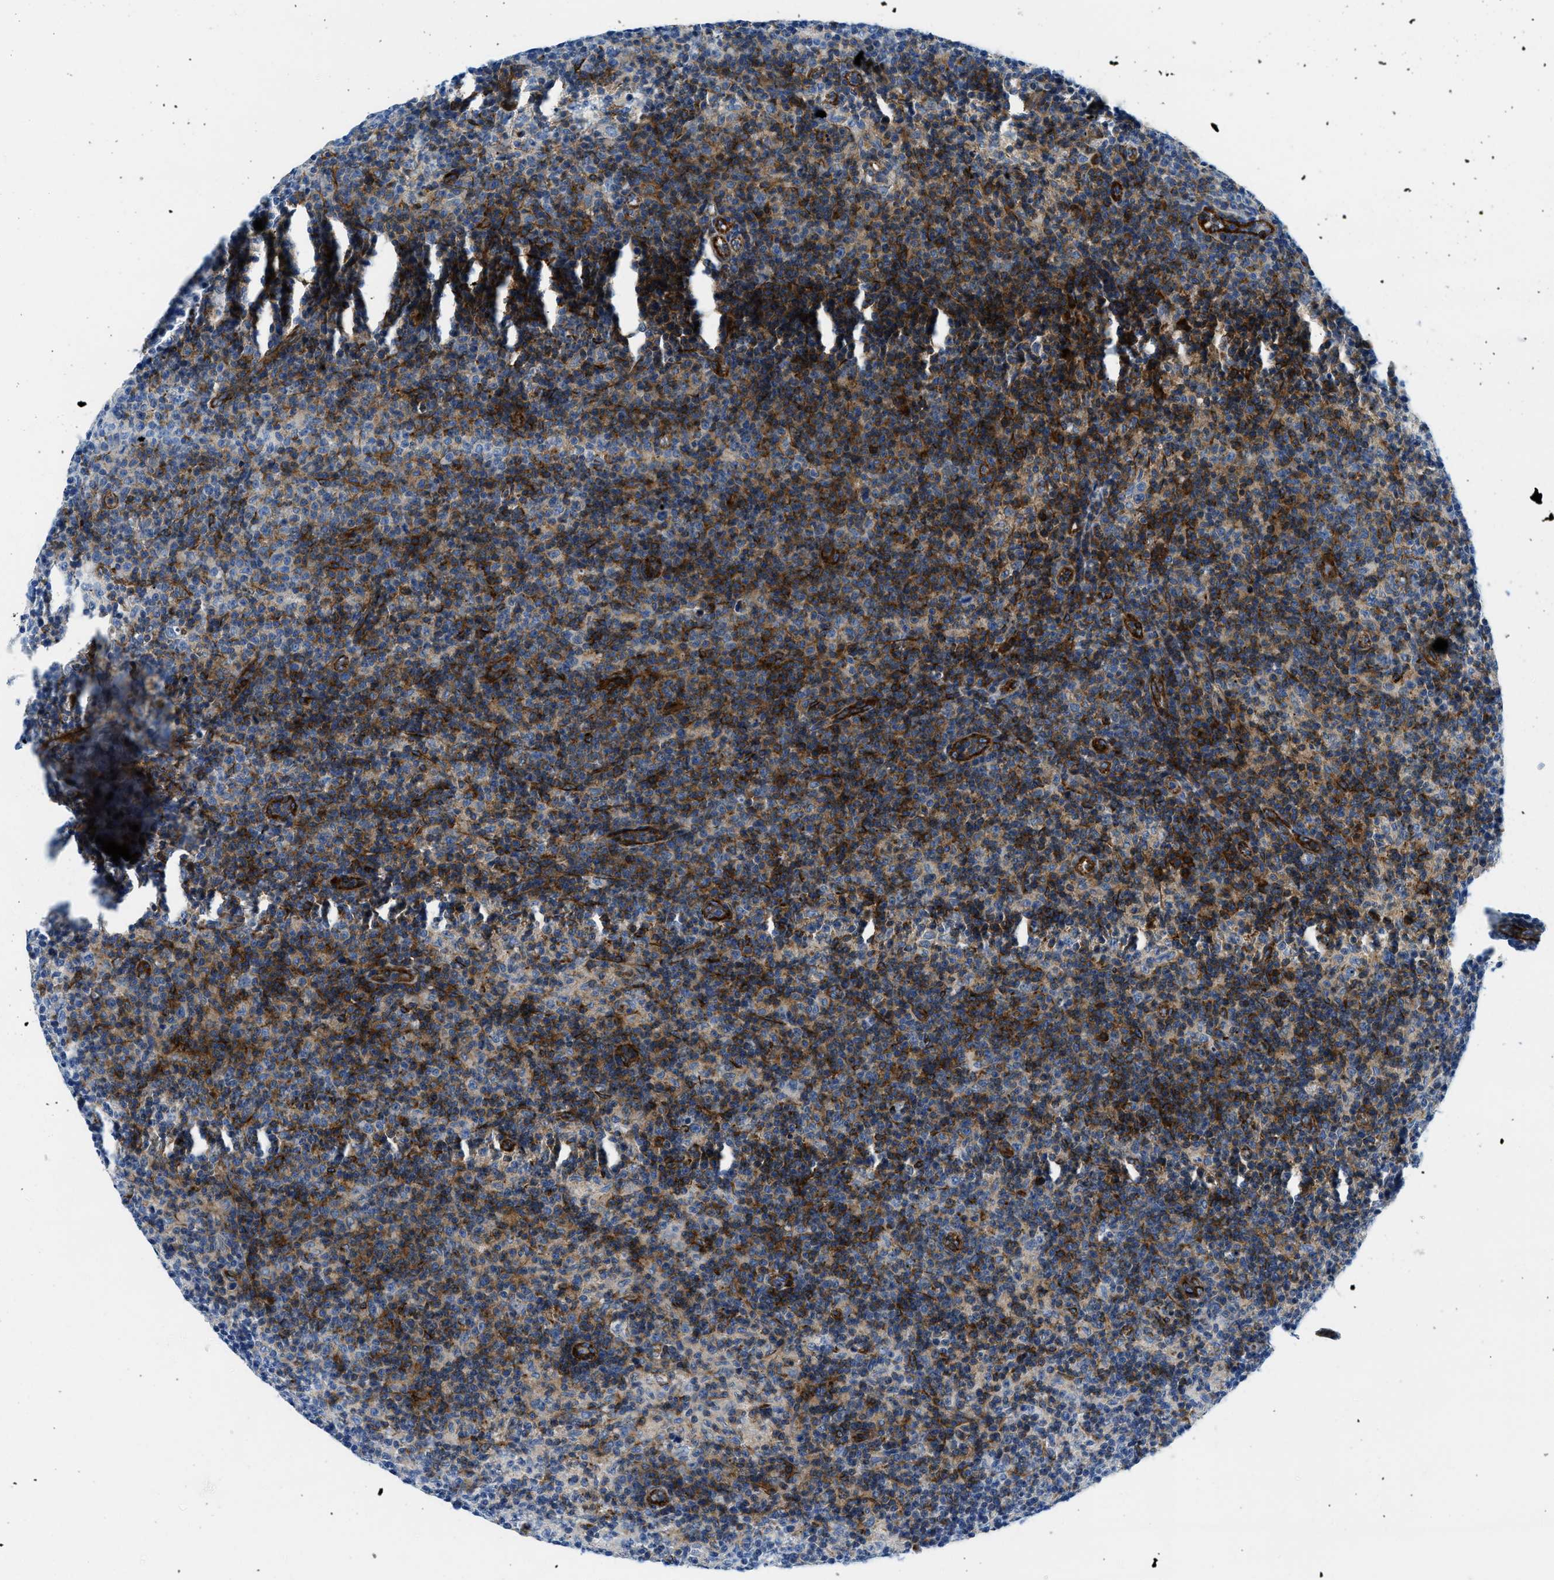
{"staining": {"intensity": "moderate", "quantity": "<25%", "location": "cytoplasmic/membranous"}, "tissue": "lymph node", "cell_type": "Germinal center cells", "image_type": "normal", "snomed": [{"axis": "morphology", "description": "Normal tissue, NOS"}, {"axis": "morphology", "description": "Inflammation, NOS"}, {"axis": "topography", "description": "Lymph node"}], "caption": "Protein expression analysis of unremarkable lymph node reveals moderate cytoplasmic/membranous expression in about <25% of germinal center cells.", "gene": "CUTA", "patient": {"sex": "male", "age": 55}}